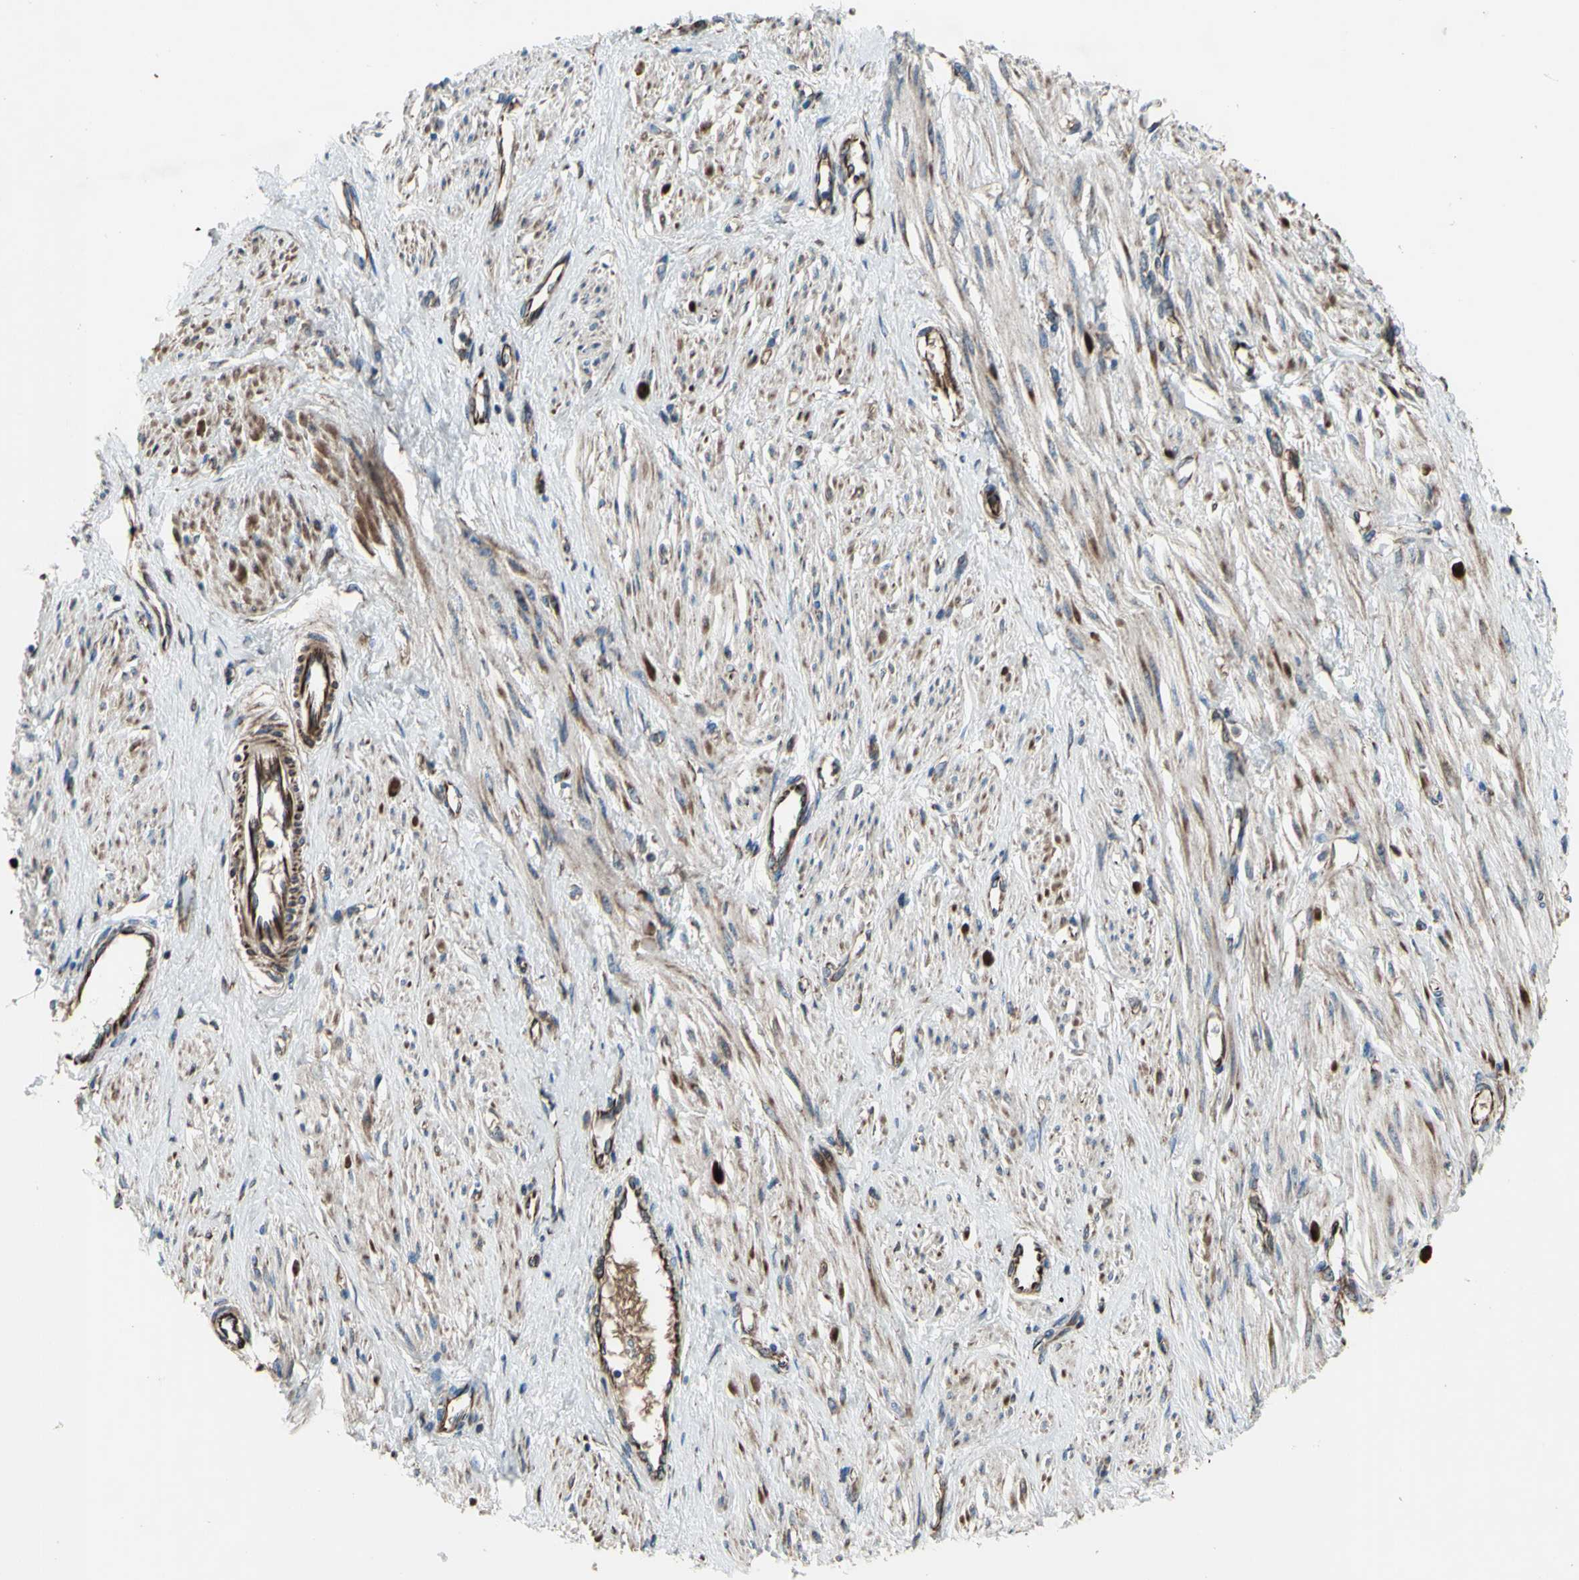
{"staining": {"intensity": "weak", "quantity": ">75%", "location": "cytoplasmic/membranous"}, "tissue": "smooth muscle", "cell_type": "Smooth muscle cells", "image_type": "normal", "snomed": [{"axis": "morphology", "description": "Normal tissue, NOS"}, {"axis": "topography", "description": "Smooth muscle"}, {"axis": "topography", "description": "Uterus"}], "caption": "Normal smooth muscle shows weak cytoplasmic/membranous staining in about >75% of smooth muscle cells, visualized by immunohistochemistry.", "gene": "EMC7", "patient": {"sex": "female", "age": 39}}